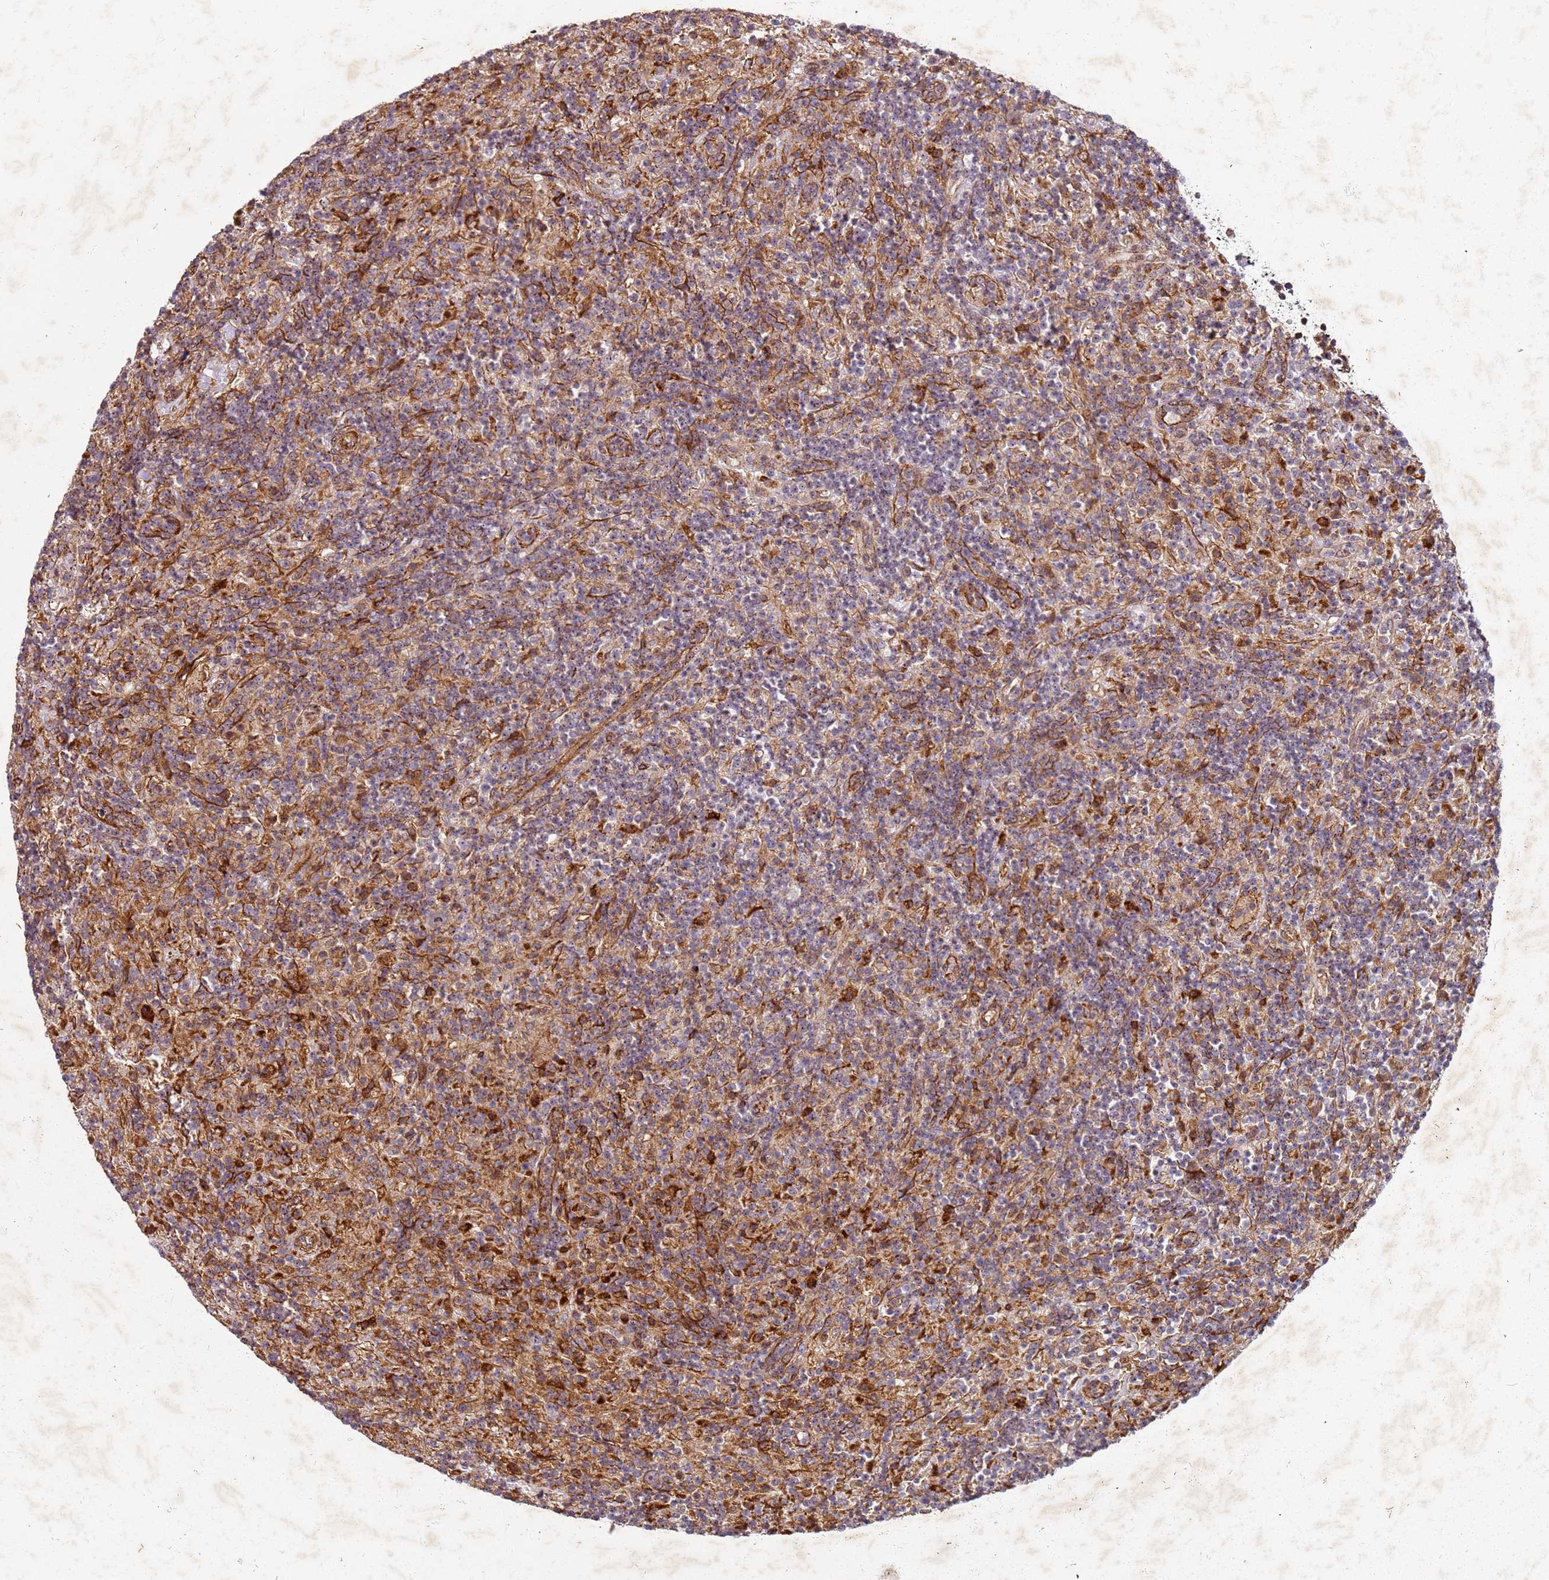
{"staining": {"intensity": "negative", "quantity": "none", "location": "none"}, "tissue": "lymphoma", "cell_type": "Tumor cells", "image_type": "cancer", "snomed": [{"axis": "morphology", "description": "Hodgkin's disease, NOS"}, {"axis": "topography", "description": "Lymph node"}], "caption": "This is a photomicrograph of immunohistochemistry staining of lymphoma, which shows no staining in tumor cells.", "gene": "C2CD4B", "patient": {"sex": "male", "age": 70}}